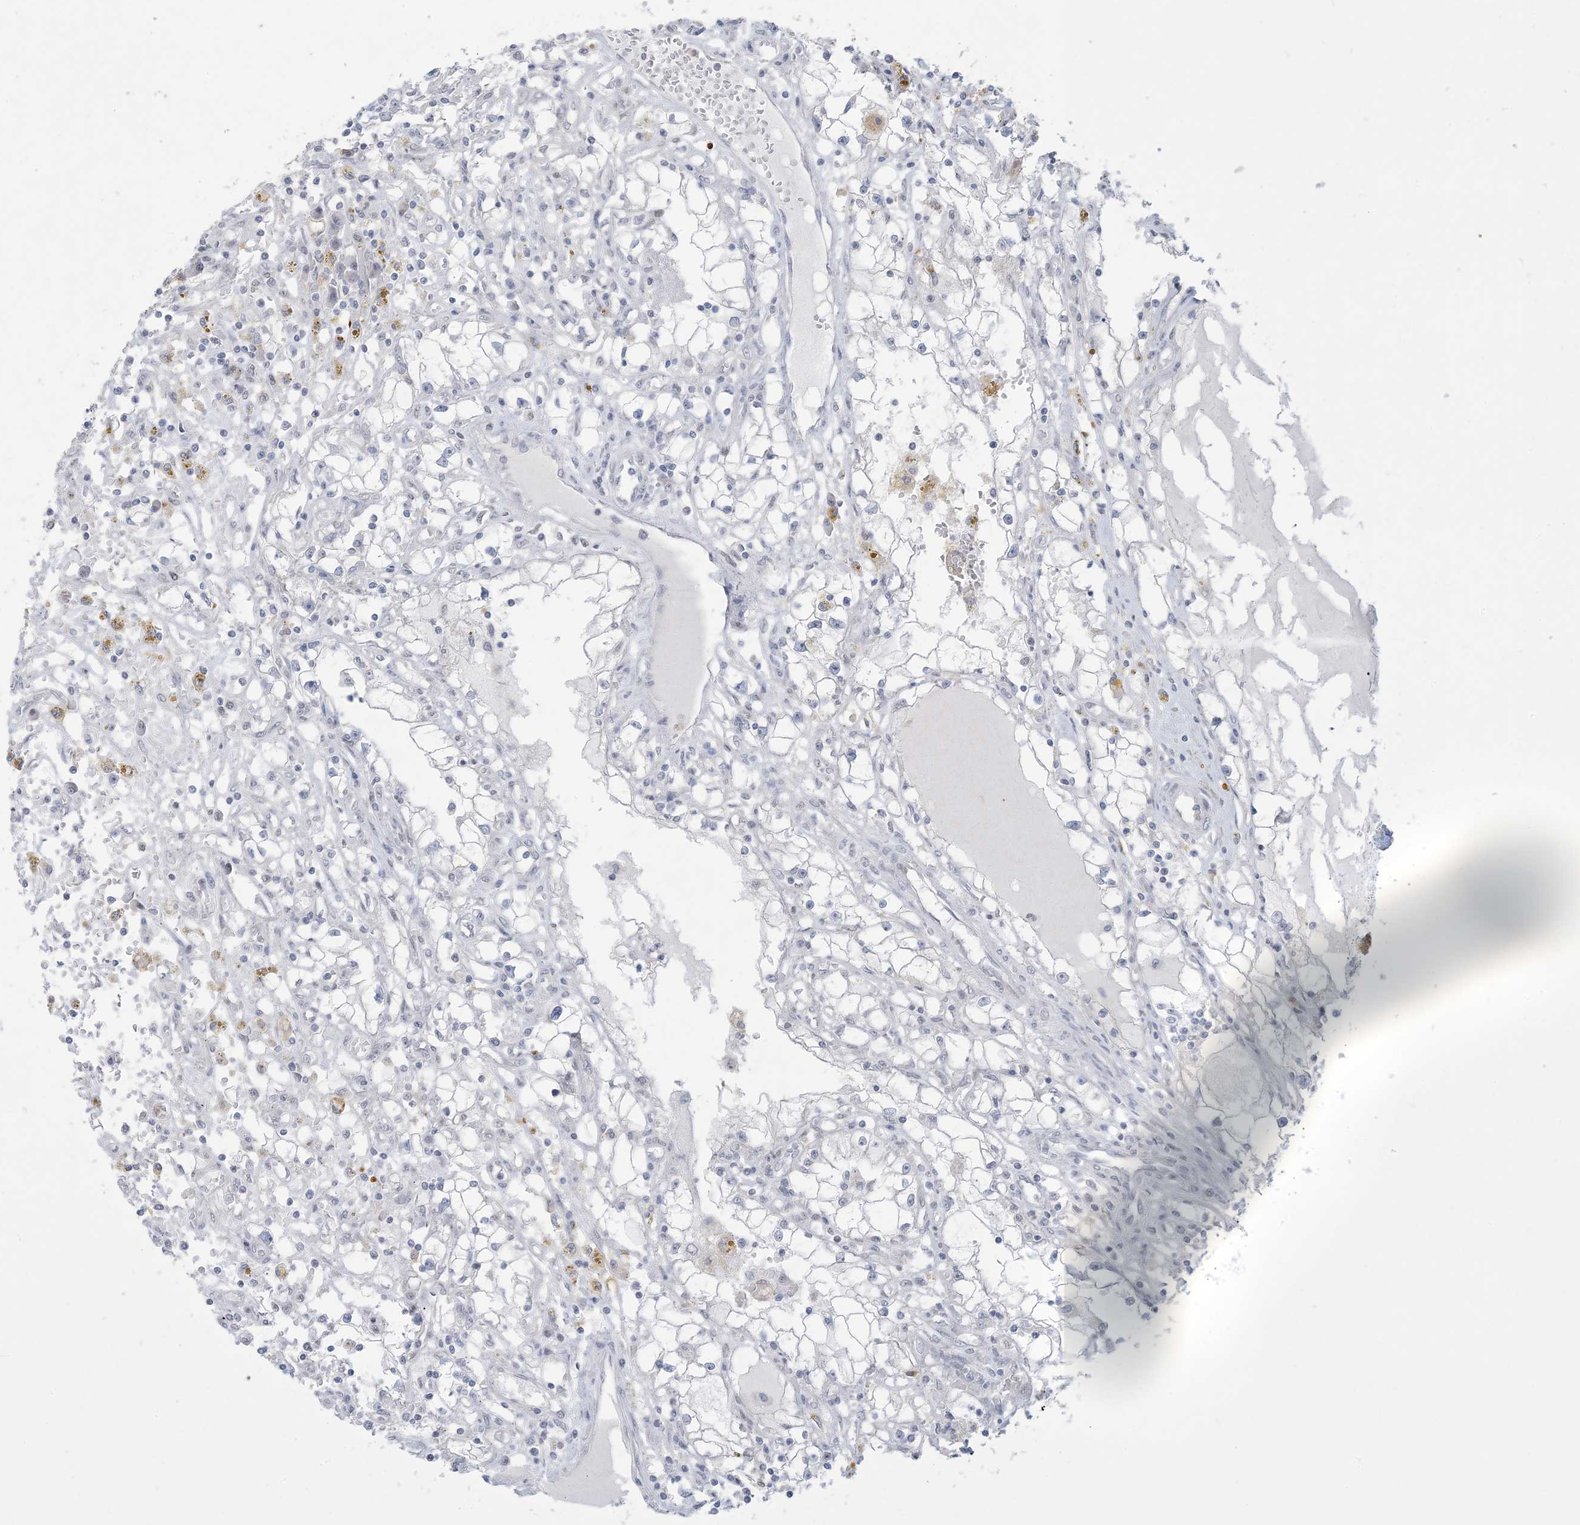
{"staining": {"intensity": "negative", "quantity": "none", "location": "none"}, "tissue": "renal cancer", "cell_type": "Tumor cells", "image_type": "cancer", "snomed": [{"axis": "morphology", "description": "Adenocarcinoma, NOS"}, {"axis": "topography", "description": "Kidney"}], "caption": "Tumor cells show no significant expression in adenocarcinoma (renal).", "gene": "KIF3A", "patient": {"sex": "male", "age": 56}}